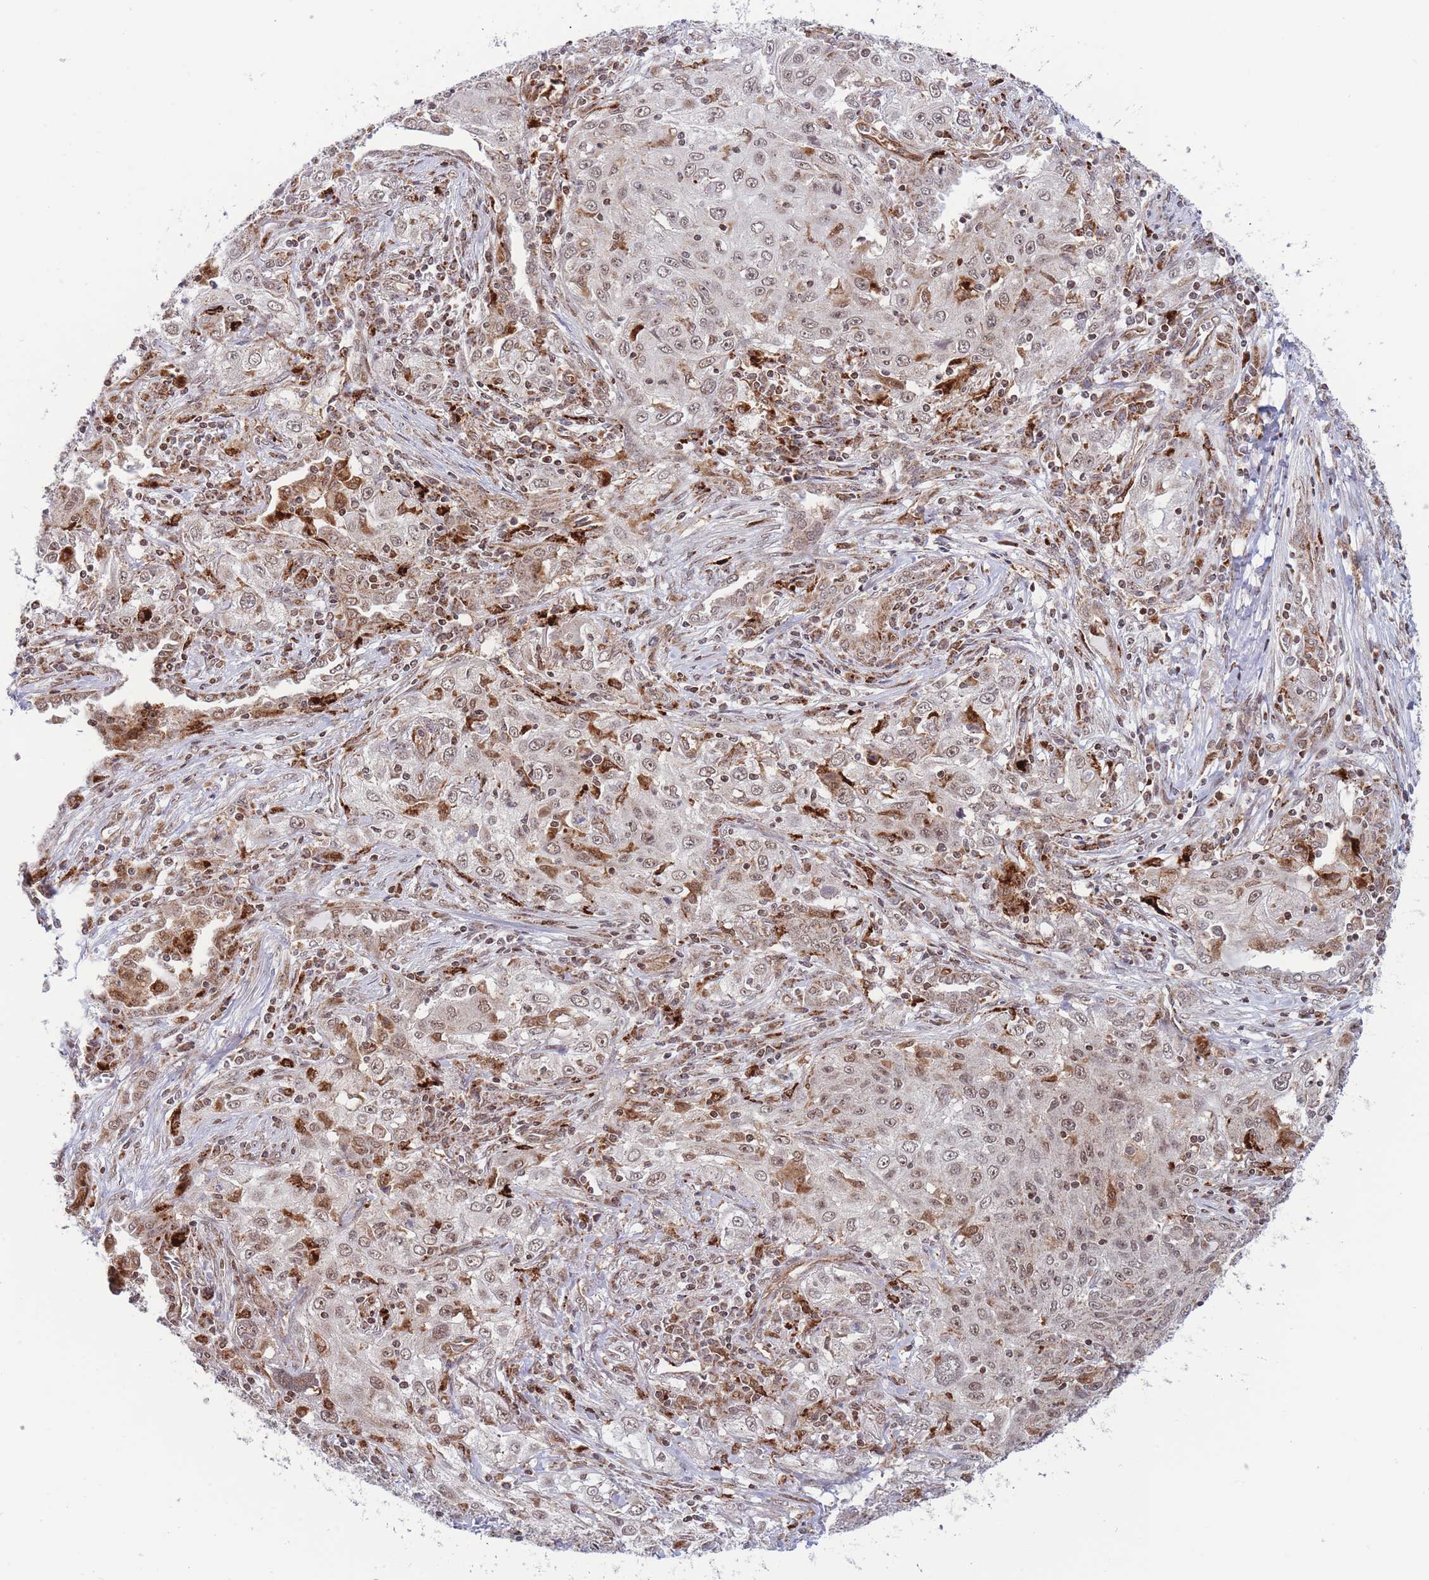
{"staining": {"intensity": "moderate", "quantity": ">75%", "location": "nuclear"}, "tissue": "lung cancer", "cell_type": "Tumor cells", "image_type": "cancer", "snomed": [{"axis": "morphology", "description": "Squamous cell carcinoma, NOS"}, {"axis": "topography", "description": "Lung"}], "caption": "Lung squamous cell carcinoma was stained to show a protein in brown. There is medium levels of moderate nuclear expression in approximately >75% of tumor cells. (brown staining indicates protein expression, while blue staining denotes nuclei).", "gene": "BOD1L1", "patient": {"sex": "female", "age": 69}}